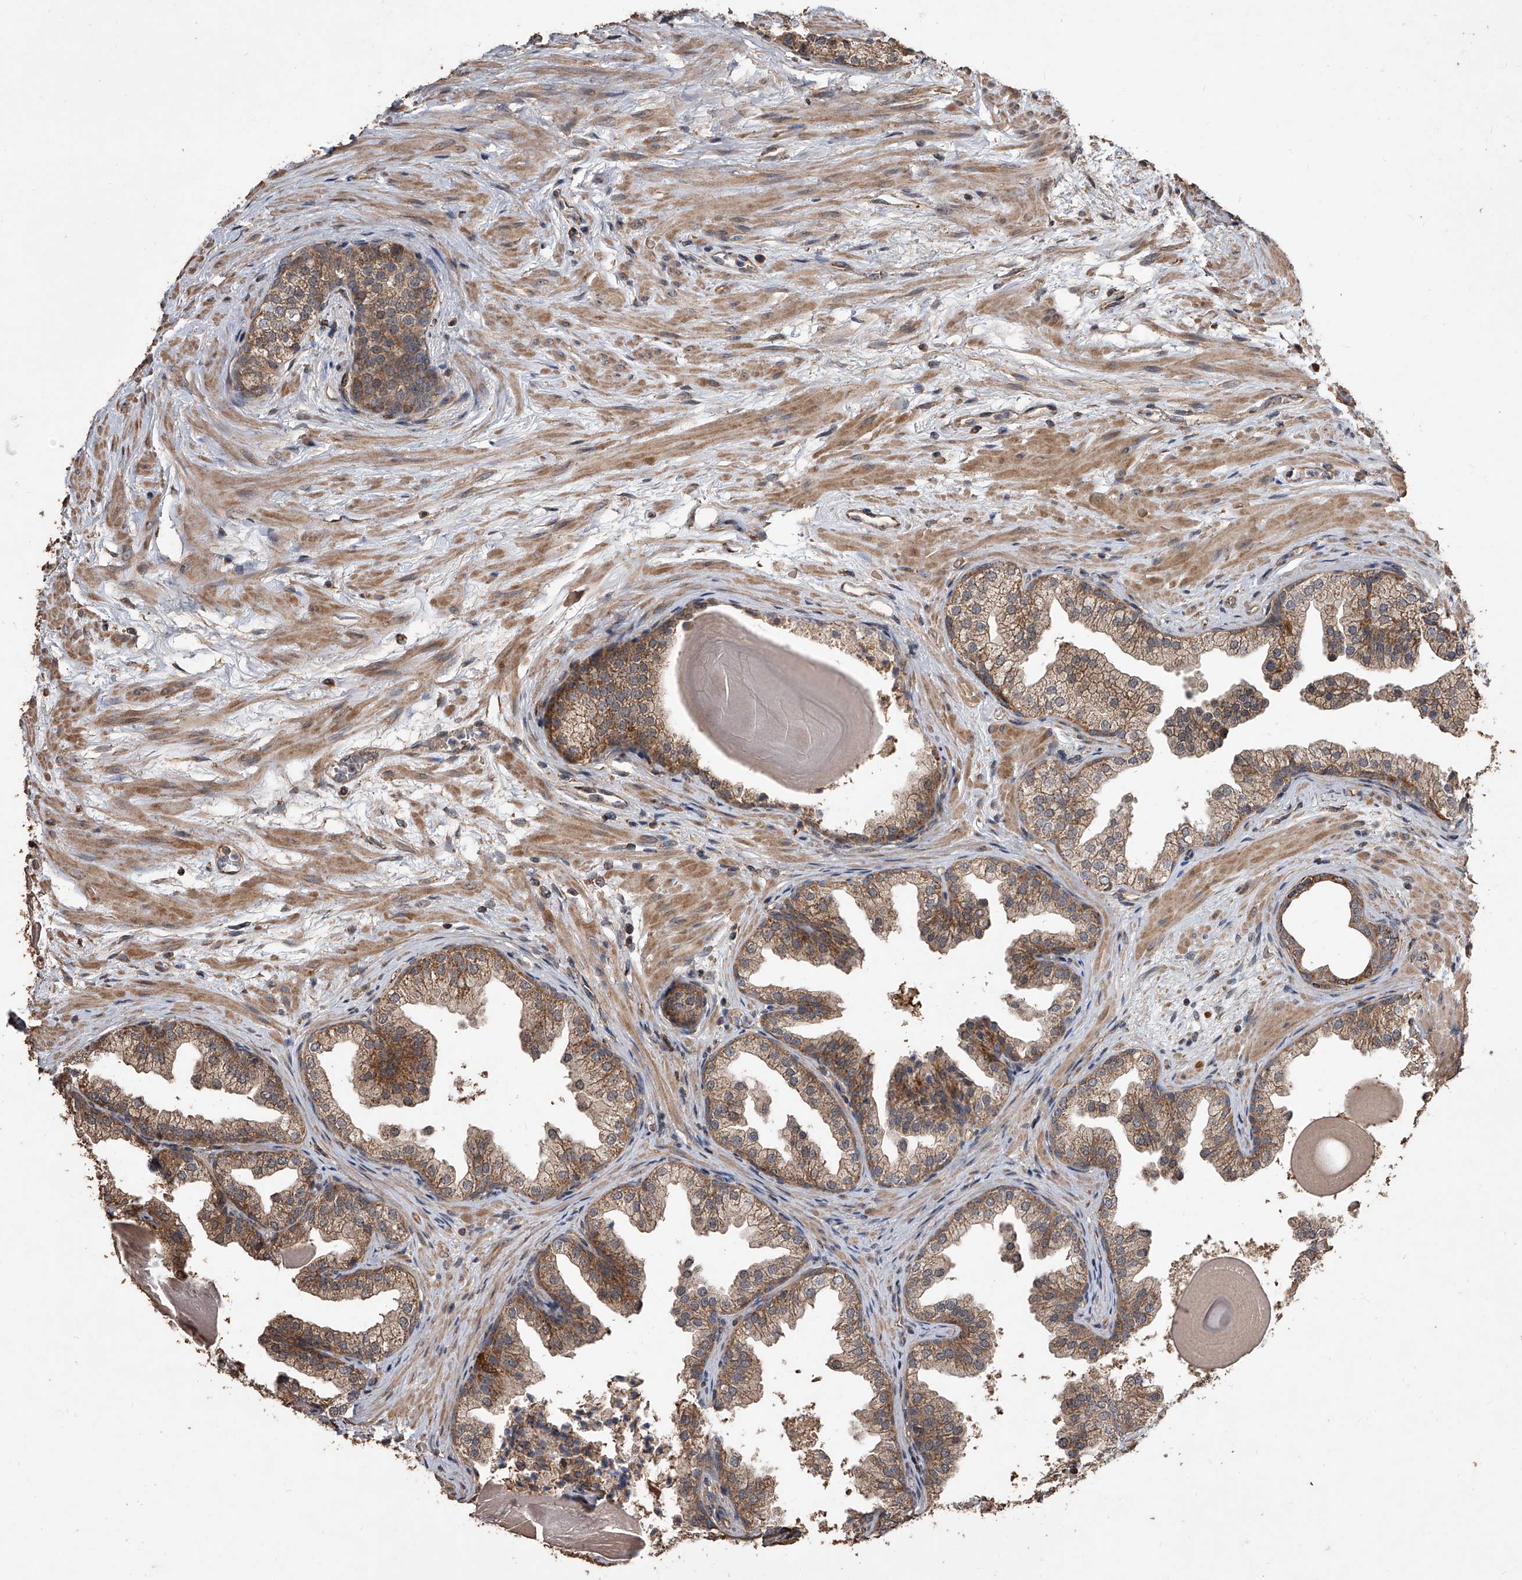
{"staining": {"intensity": "moderate", "quantity": ">75%", "location": "cytoplasmic/membranous"}, "tissue": "prostate", "cell_type": "Glandular cells", "image_type": "normal", "snomed": [{"axis": "morphology", "description": "Normal tissue, NOS"}, {"axis": "topography", "description": "Prostate"}], "caption": "IHC histopathology image of benign human prostate stained for a protein (brown), which shows medium levels of moderate cytoplasmic/membranous staining in approximately >75% of glandular cells.", "gene": "LTV1", "patient": {"sex": "male", "age": 48}}